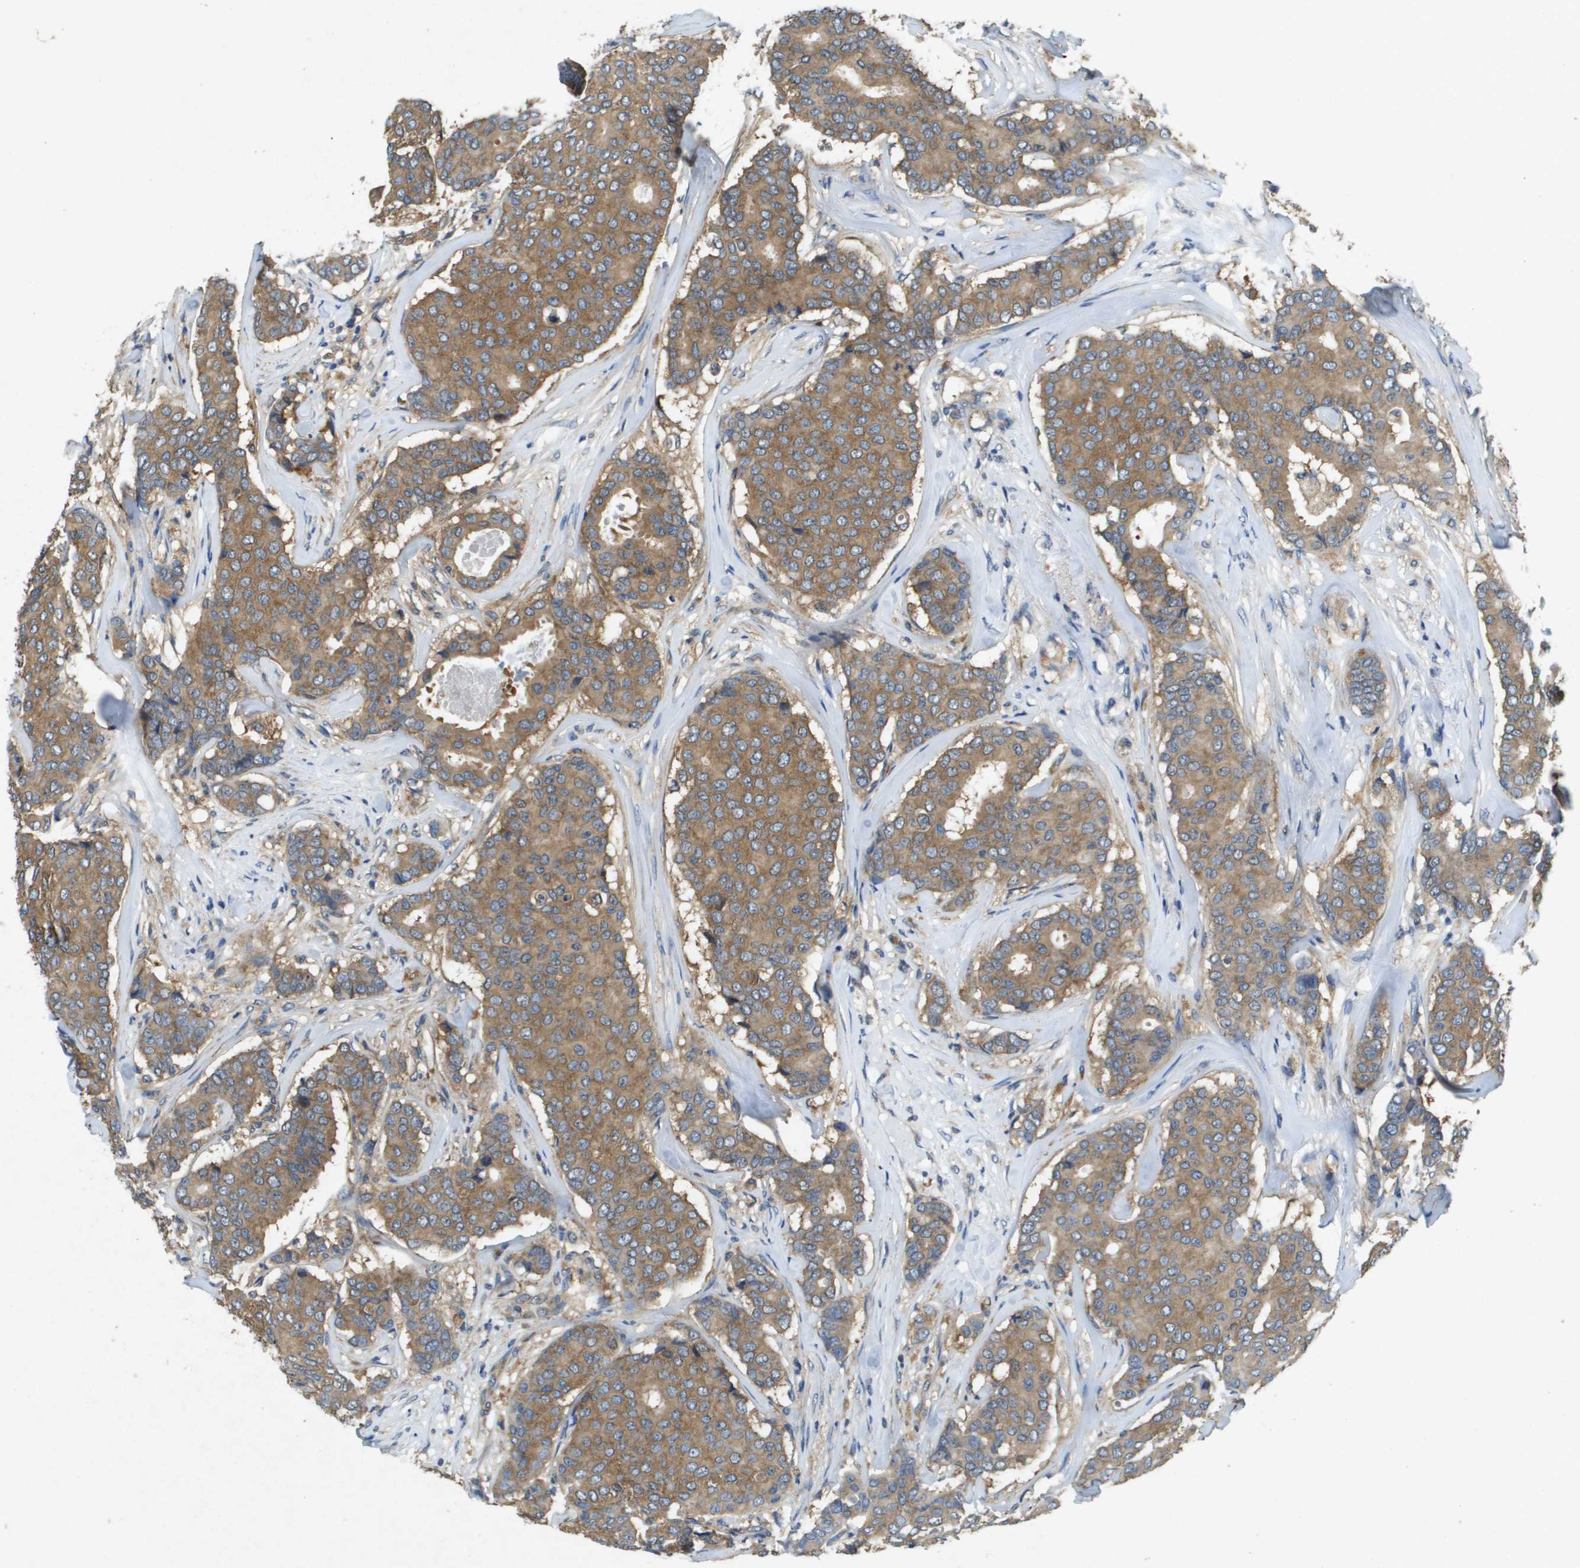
{"staining": {"intensity": "moderate", "quantity": ">75%", "location": "cytoplasmic/membranous"}, "tissue": "breast cancer", "cell_type": "Tumor cells", "image_type": "cancer", "snomed": [{"axis": "morphology", "description": "Duct carcinoma"}, {"axis": "topography", "description": "Breast"}], "caption": "Immunohistochemical staining of human breast invasive ductal carcinoma displays moderate cytoplasmic/membranous protein expression in approximately >75% of tumor cells.", "gene": "PTPRT", "patient": {"sex": "female", "age": 75}}